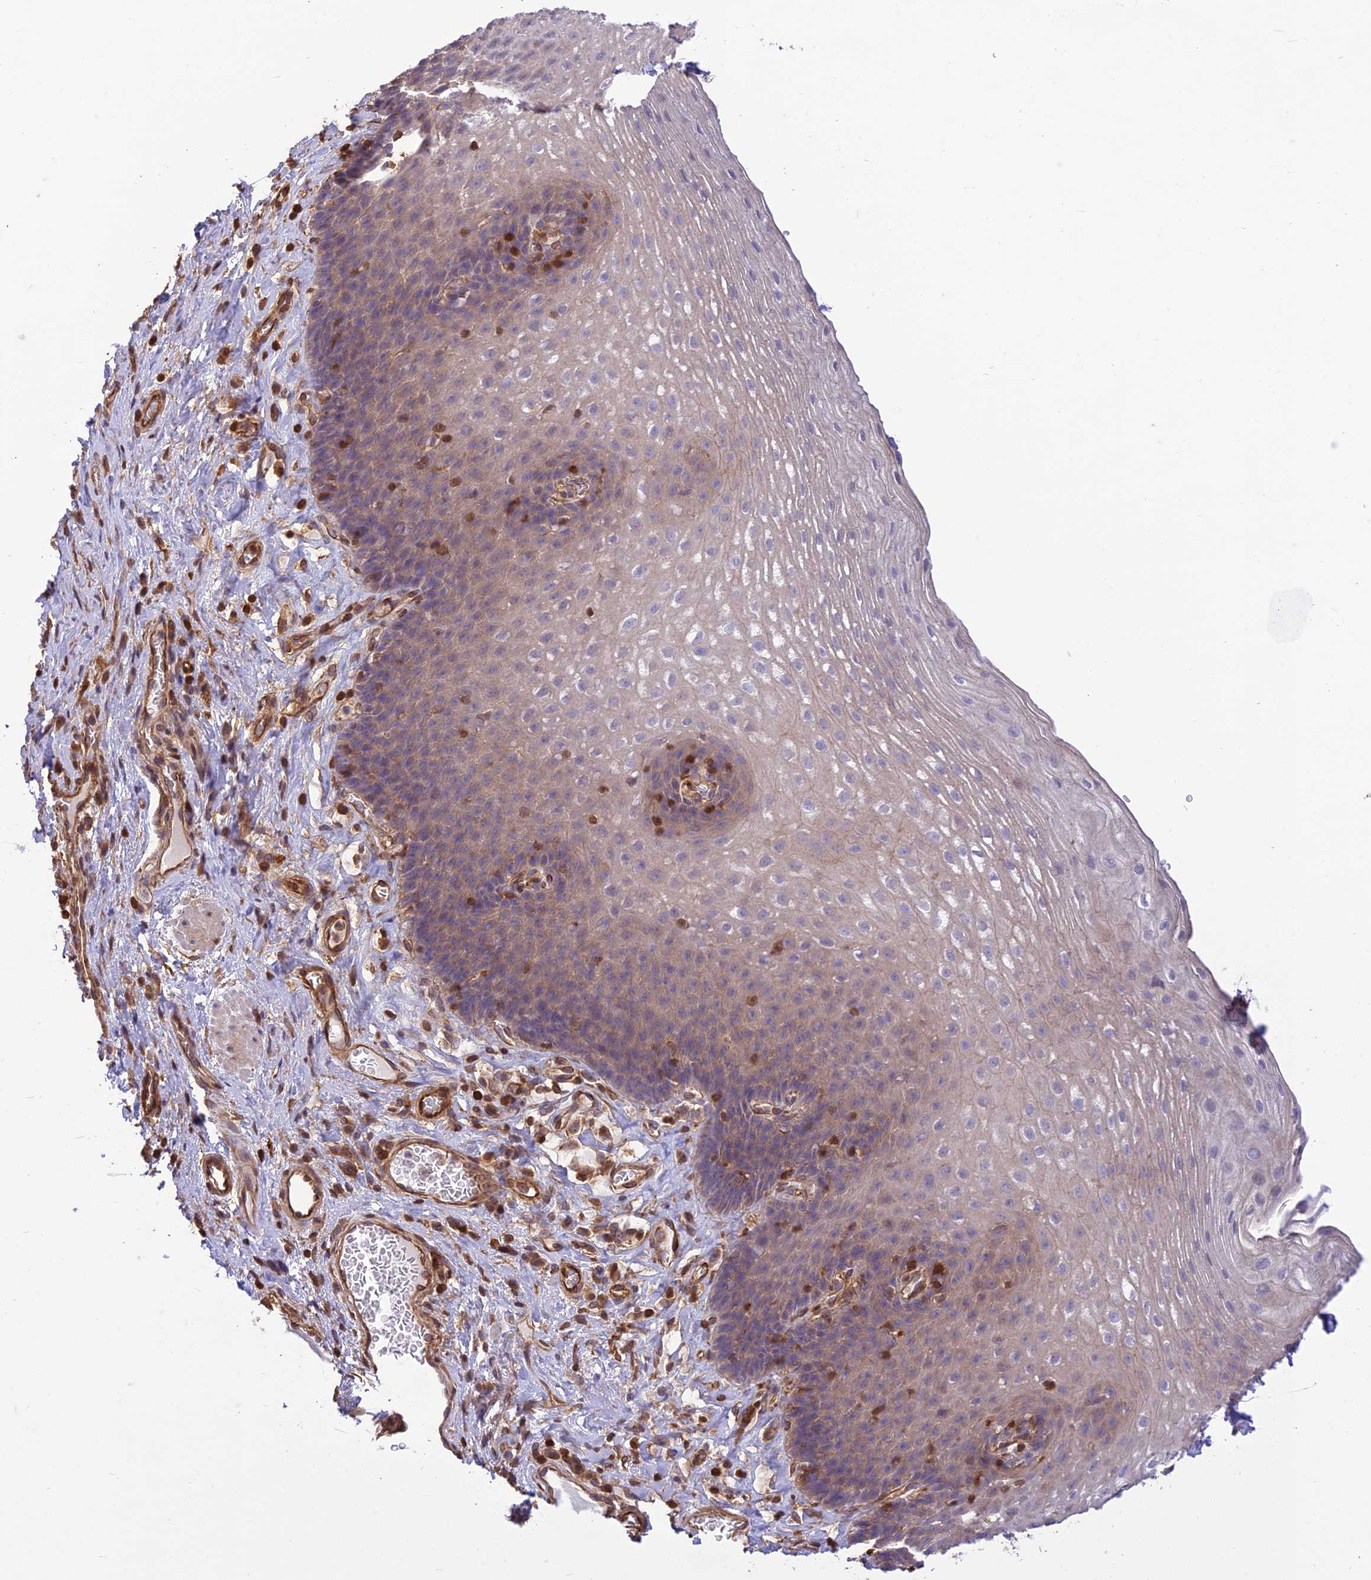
{"staining": {"intensity": "moderate", "quantity": "25%-75%", "location": "cytoplasmic/membranous"}, "tissue": "esophagus", "cell_type": "Squamous epithelial cells", "image_type": "normal", "snomed": [{"axis": "morphology", "description": "Normal tissue, NOS"}, {"axis": "topography", "description": "Esophagus"}], "caption": "Squamous epithelial cells demonstrate medium levels of moderate cytoplasmic/membranous expression in approximately 25%-75% of cells in unremarkable human esophagus. The staining was performed using DAB to visualize the protein expression in brown, while the nuclei were stained in blue with hematoxylin (Magnification: 20x).", "gene": "HPSE2", "patient": {"sex": "female", "age": 66}}